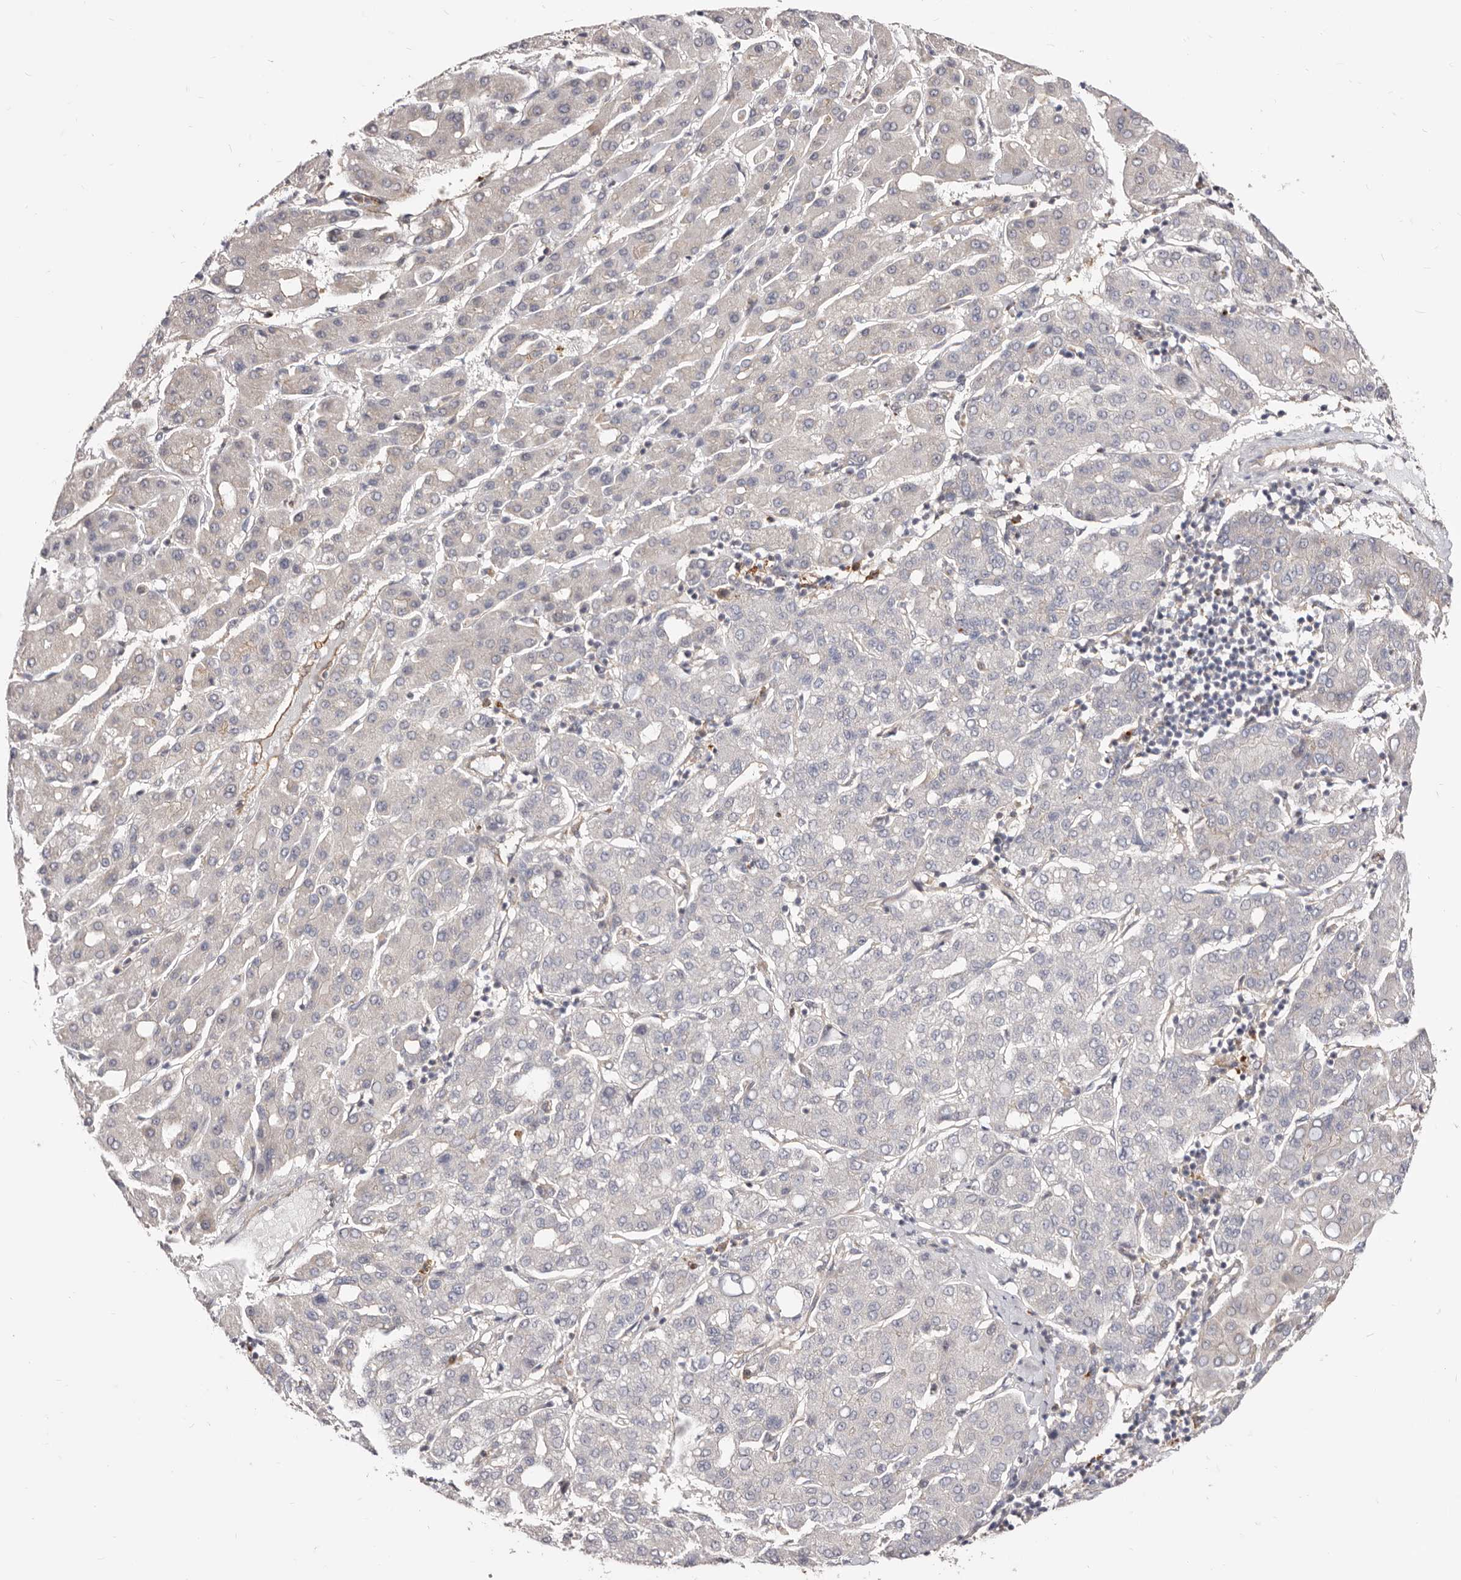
{"staining": {"intensity": "negative", "quantity": "none", "location": "none"}, "tissue": "liver cancer", "cell_type": "Tumor cells", "image_type": "cancer", "snomed": [{"axis": "morphology", "description": "Carcinoma, Hepatocellular, NOS"}, {"axis": "topography", "description": "Liver"}], "caption": "An image of human liver hepatocellular carcinoma is negative for staining in tumor cells.", "gene": "GPATCH4", "patient": {"sex": "male", "age": 65}}